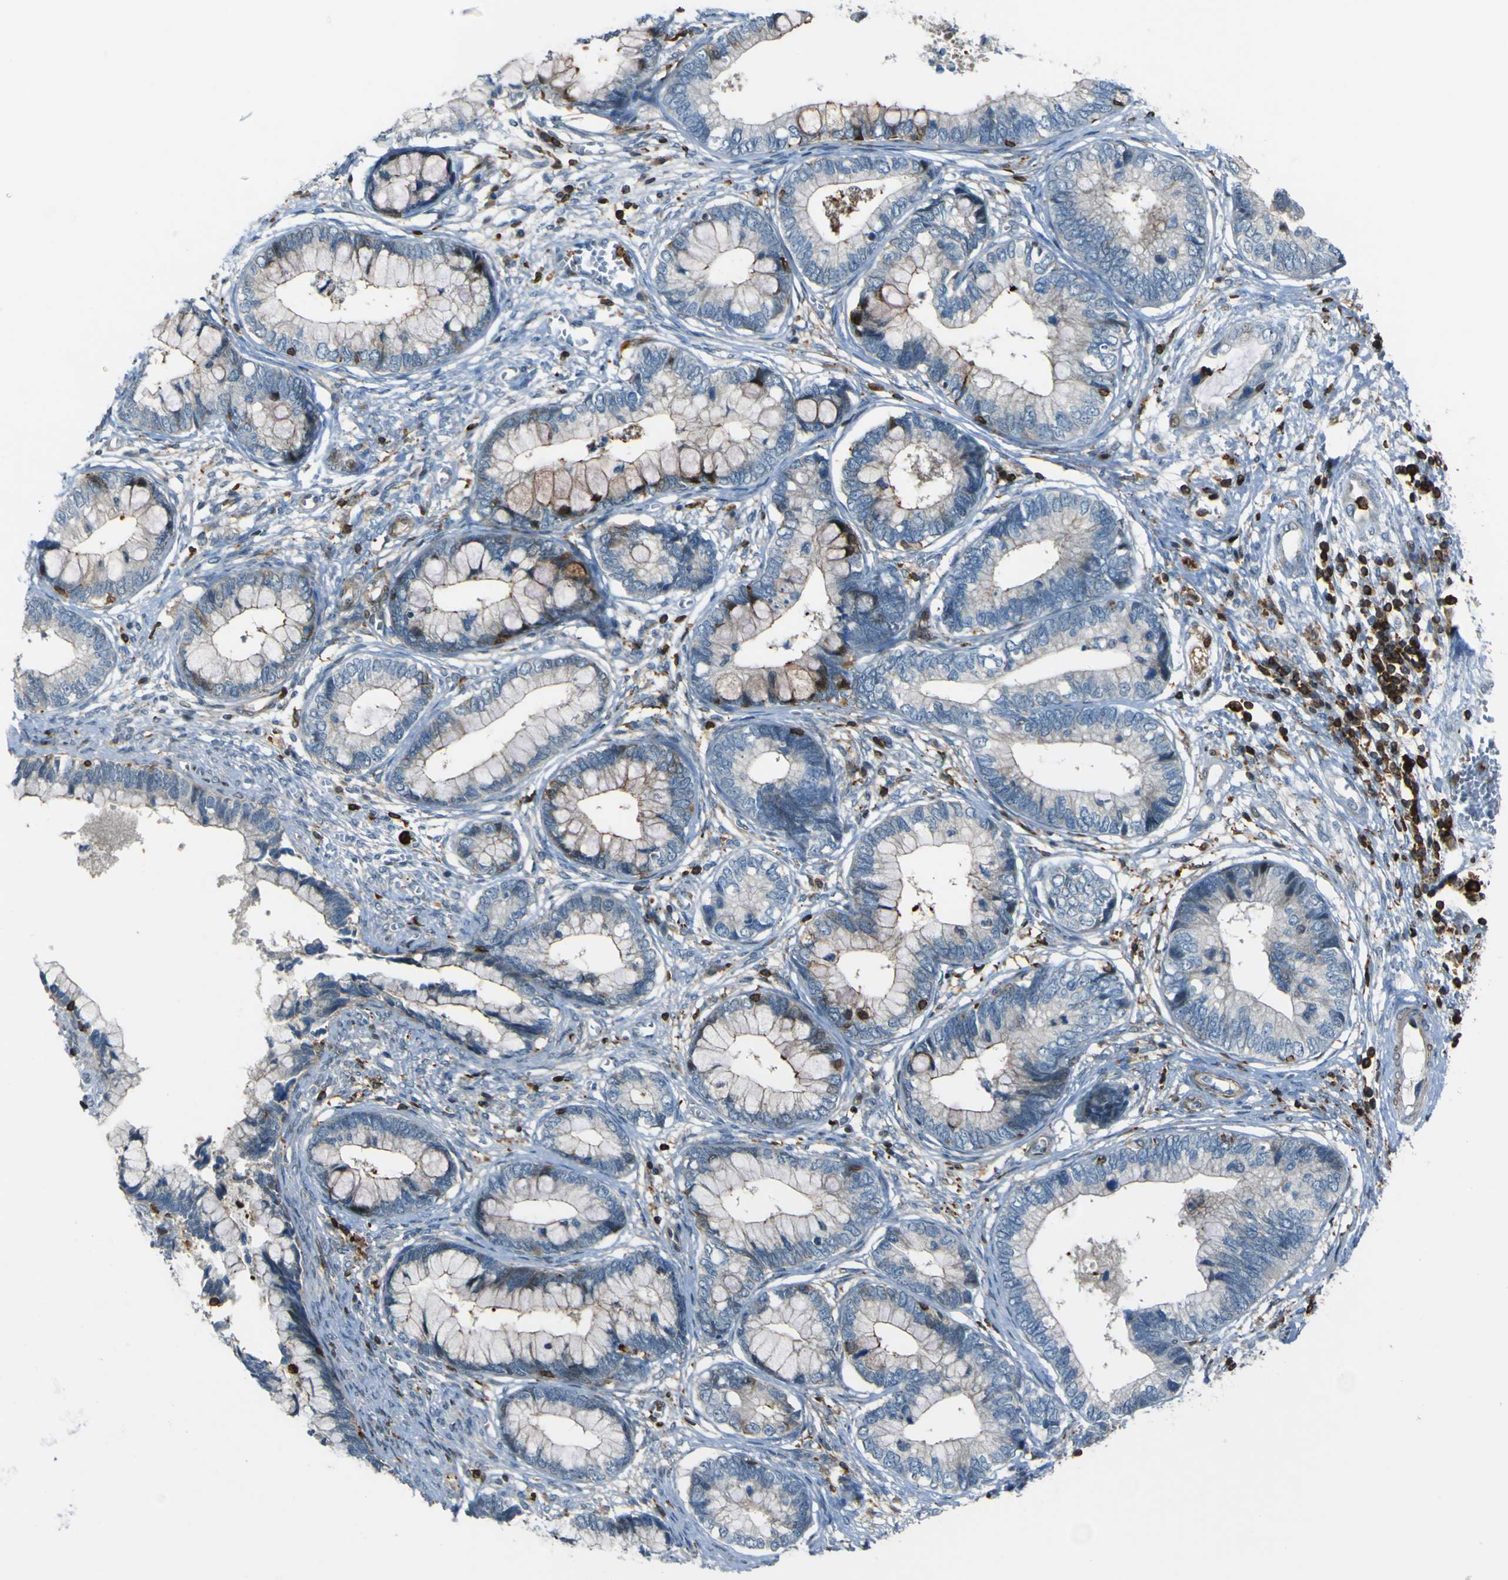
{"staining": {"intensity": "negative", "quantity": "none", "location": "none"}, "tissue": "cervical cancer", "cell_type": "Tumor cells", "image_type": "cancer", "snomed": [{"axis": "morphology", "description": "Adenocarcinoma, NOS"}, {"axis": "topography", "description": "Cervix"}], "caption": "Tumor cells are negative for protein expression in human adenocarcinoma (cervical). (DAB (3,3'-diaminobenzidine) immunohistochemistry visualized using brightfield microscopy, high magnification).", "gene": "PCDHB5", "patient": {"sex": "female", "age": 44}}